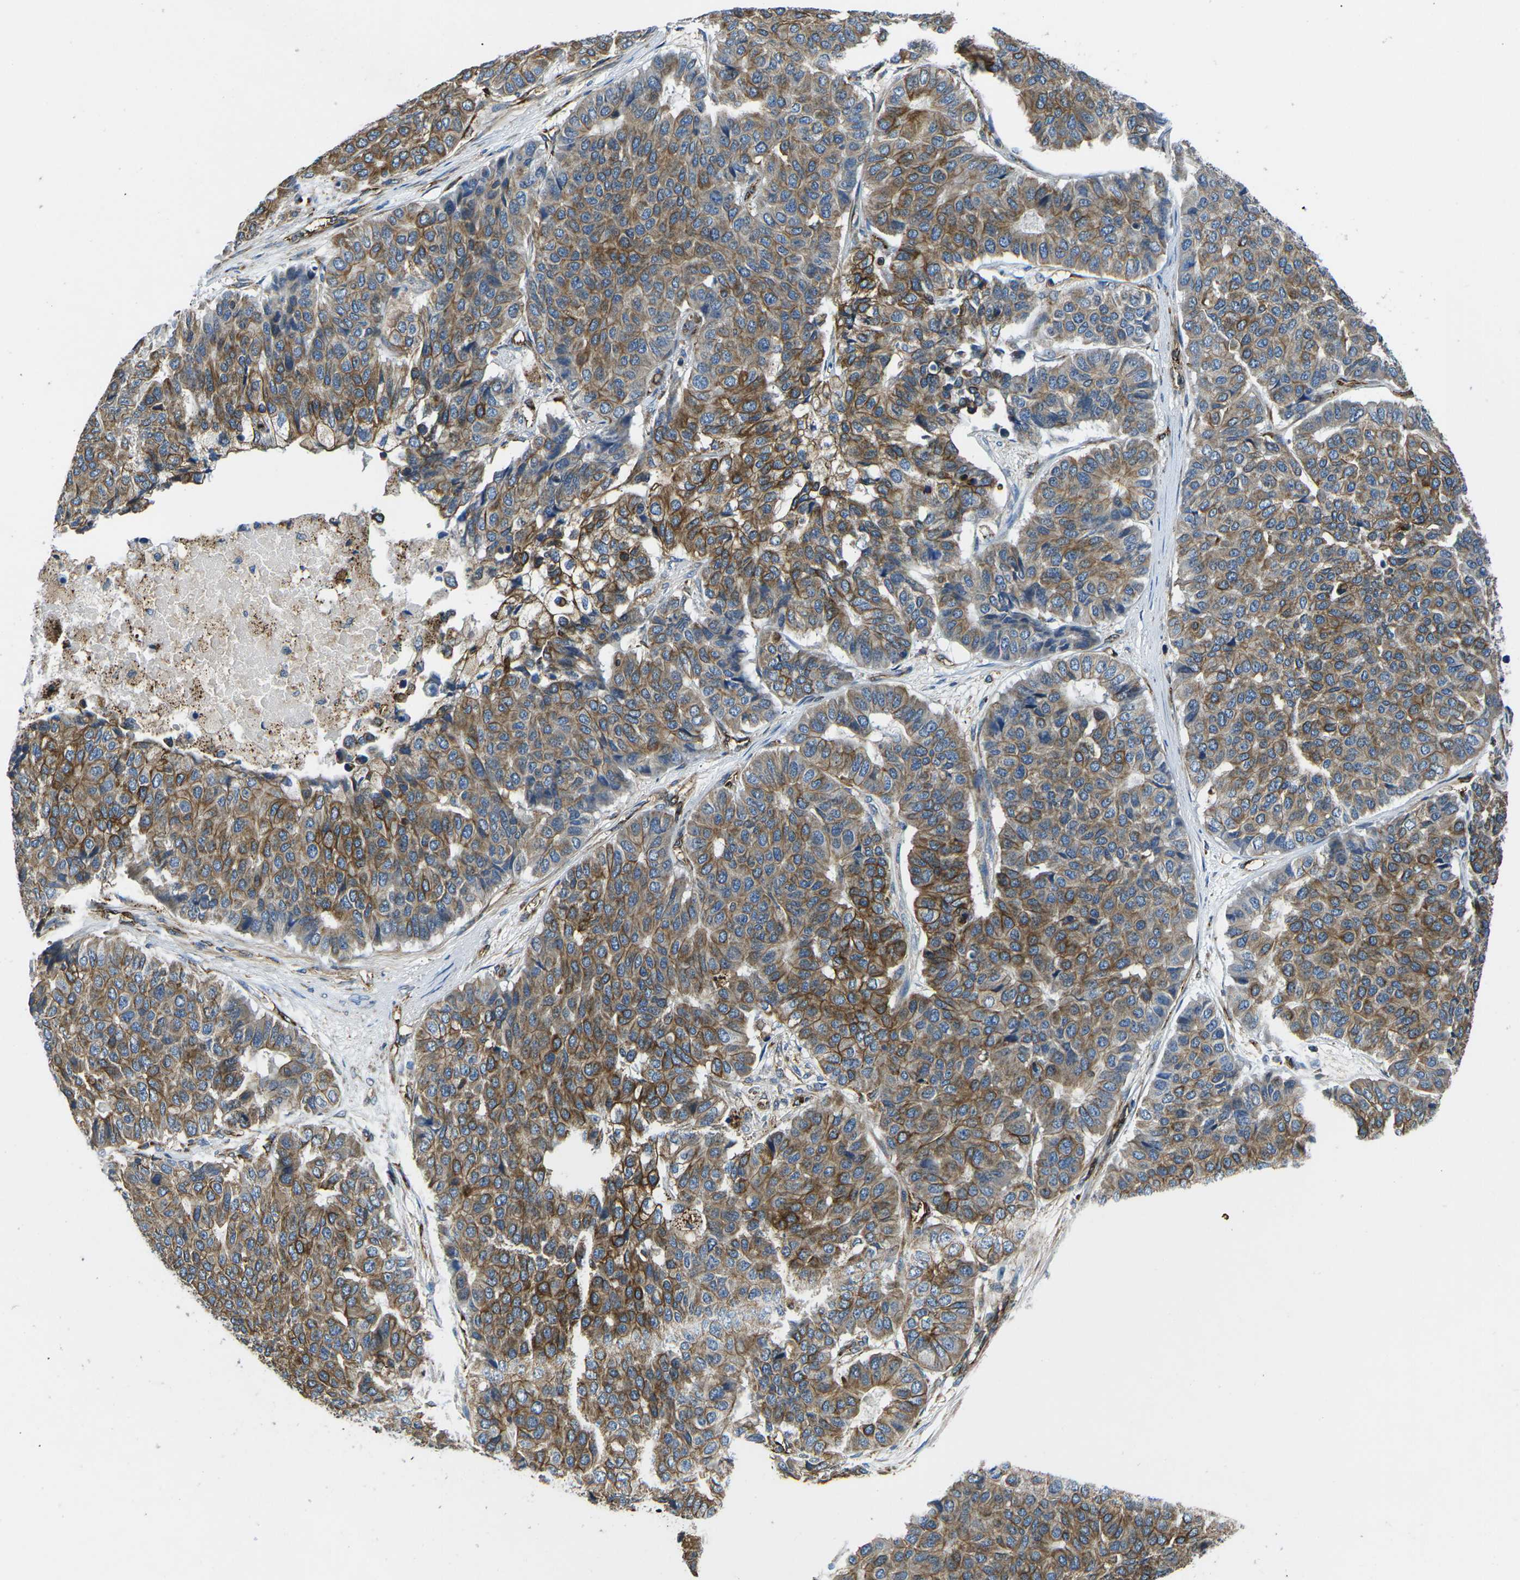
{"staining": {"intensity": "moderate", "quantity": "25%-75%", "location": "cytoplasmic/membranous"}, "tissue": "pancreatic cancer", "cell_type": "Tumor cells", "image_type": "cancer", "snomed": [{"axis": "morphology", "description": "Adenocarcinoma, NOS"}, {"axis": "topography", "description": "Pancreas"}], "caption": "Immunohistochemical staining of pancreatic adenocarcinoma reveals medium levels of moderate cytoplasmic/membranous protein expression in approximately 25%-75% of tumor cells.", "gene": "KCNJ15", "patient": {"sex": "male", "age": 50}}